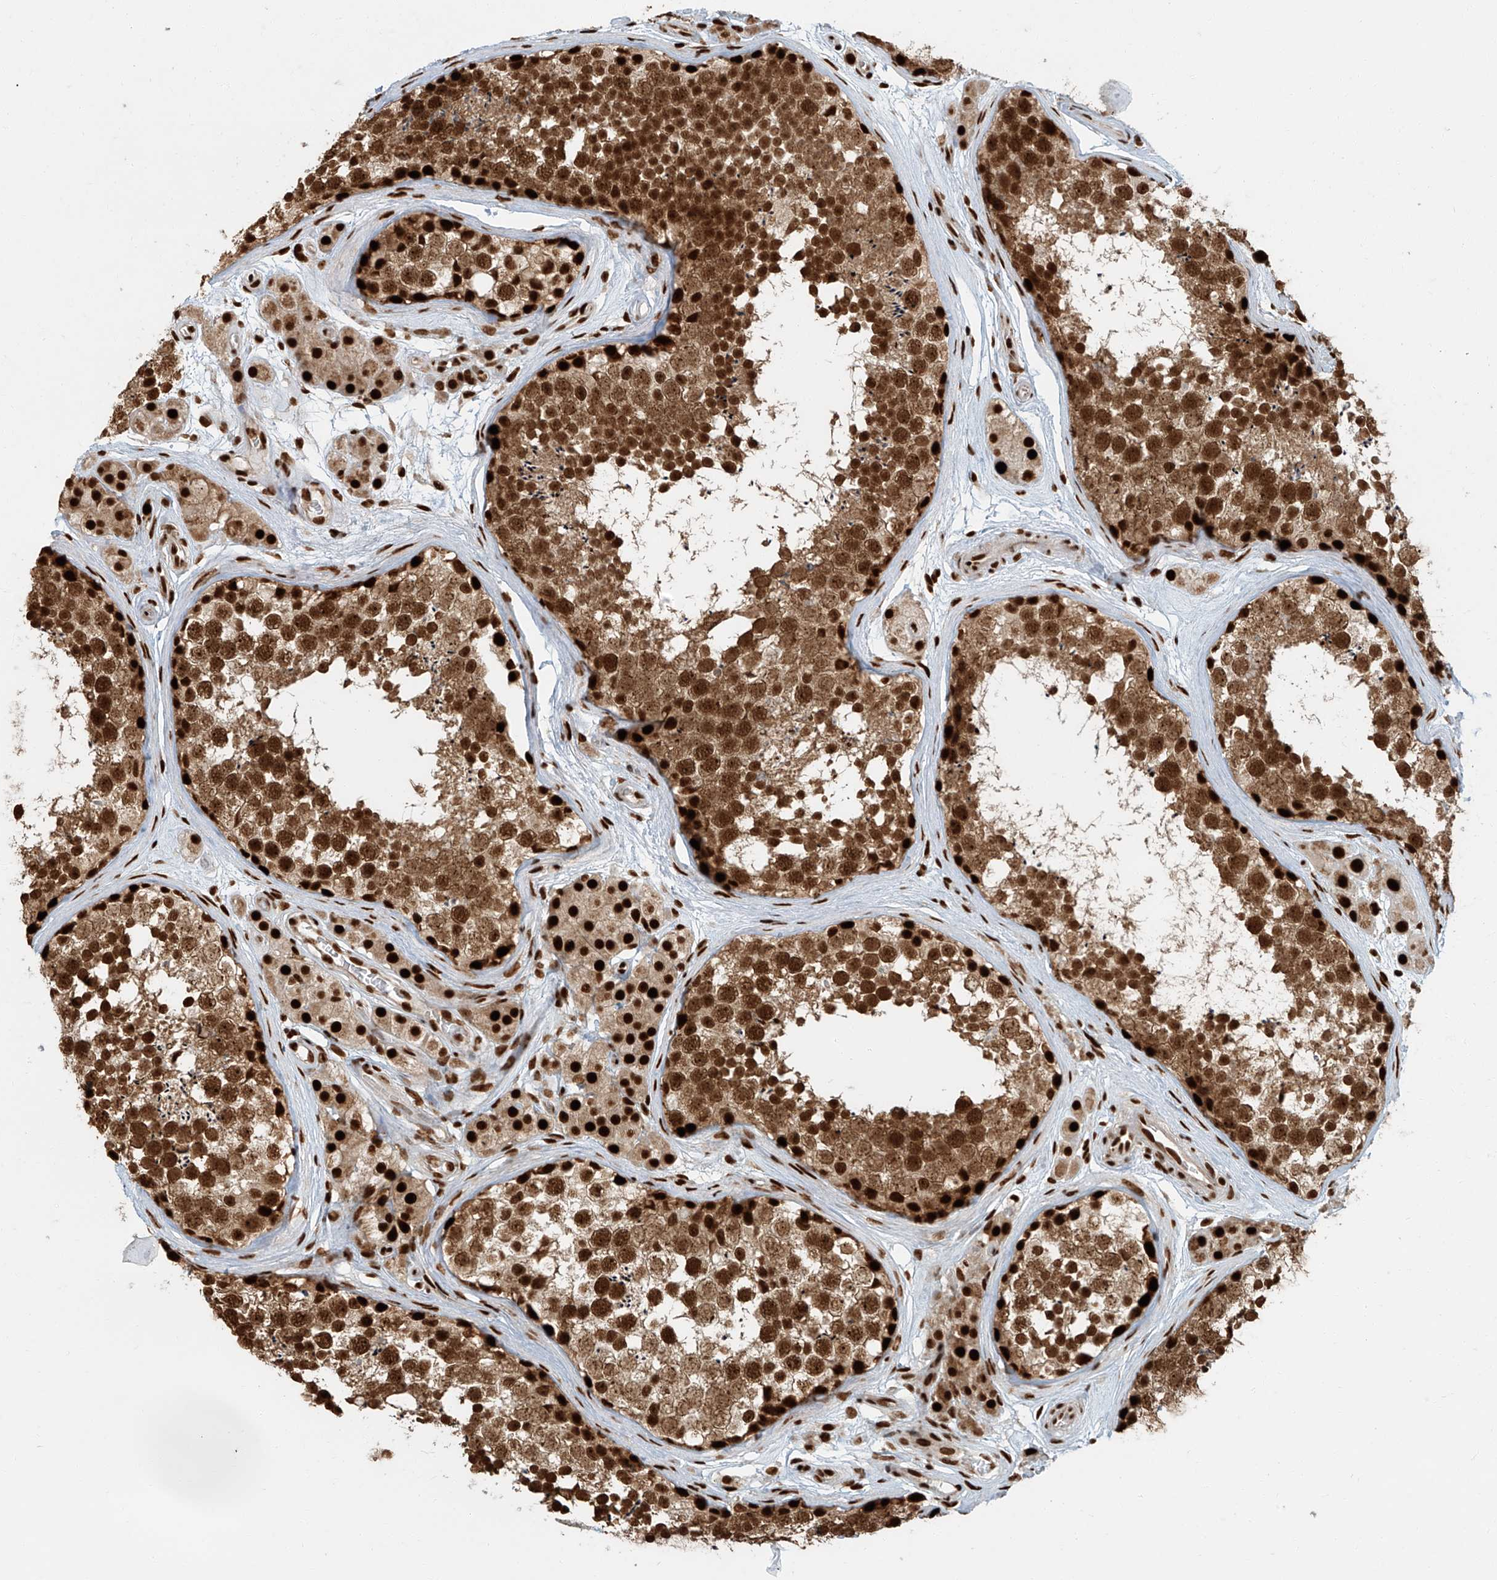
{"staining": {"intensity": "strong", "quantity": ">75%", "location": "cytoplasmic/membranous,nuclear"}, "tissue": "testis", "cell_type": "Cells in seminiferous ducts", "image_type": "normal", "snomed": [{"axis": "morphology", "description": "Normal tissue, NOS"}, {"axis": "topography", "description": "Testis"}], "caption": "A high-resolution histopathology image shows immunohistochemistry staining of benign testis, which reveals strong cytoplasmic/membranous,nuclear positivity in about >75% of cells in seminiferous ducts. (brown staining indicates protein expression, while blue staining denotes nuclei).", "gene": "FAM193B", "patient": {"sex": "male", "age": 56}}